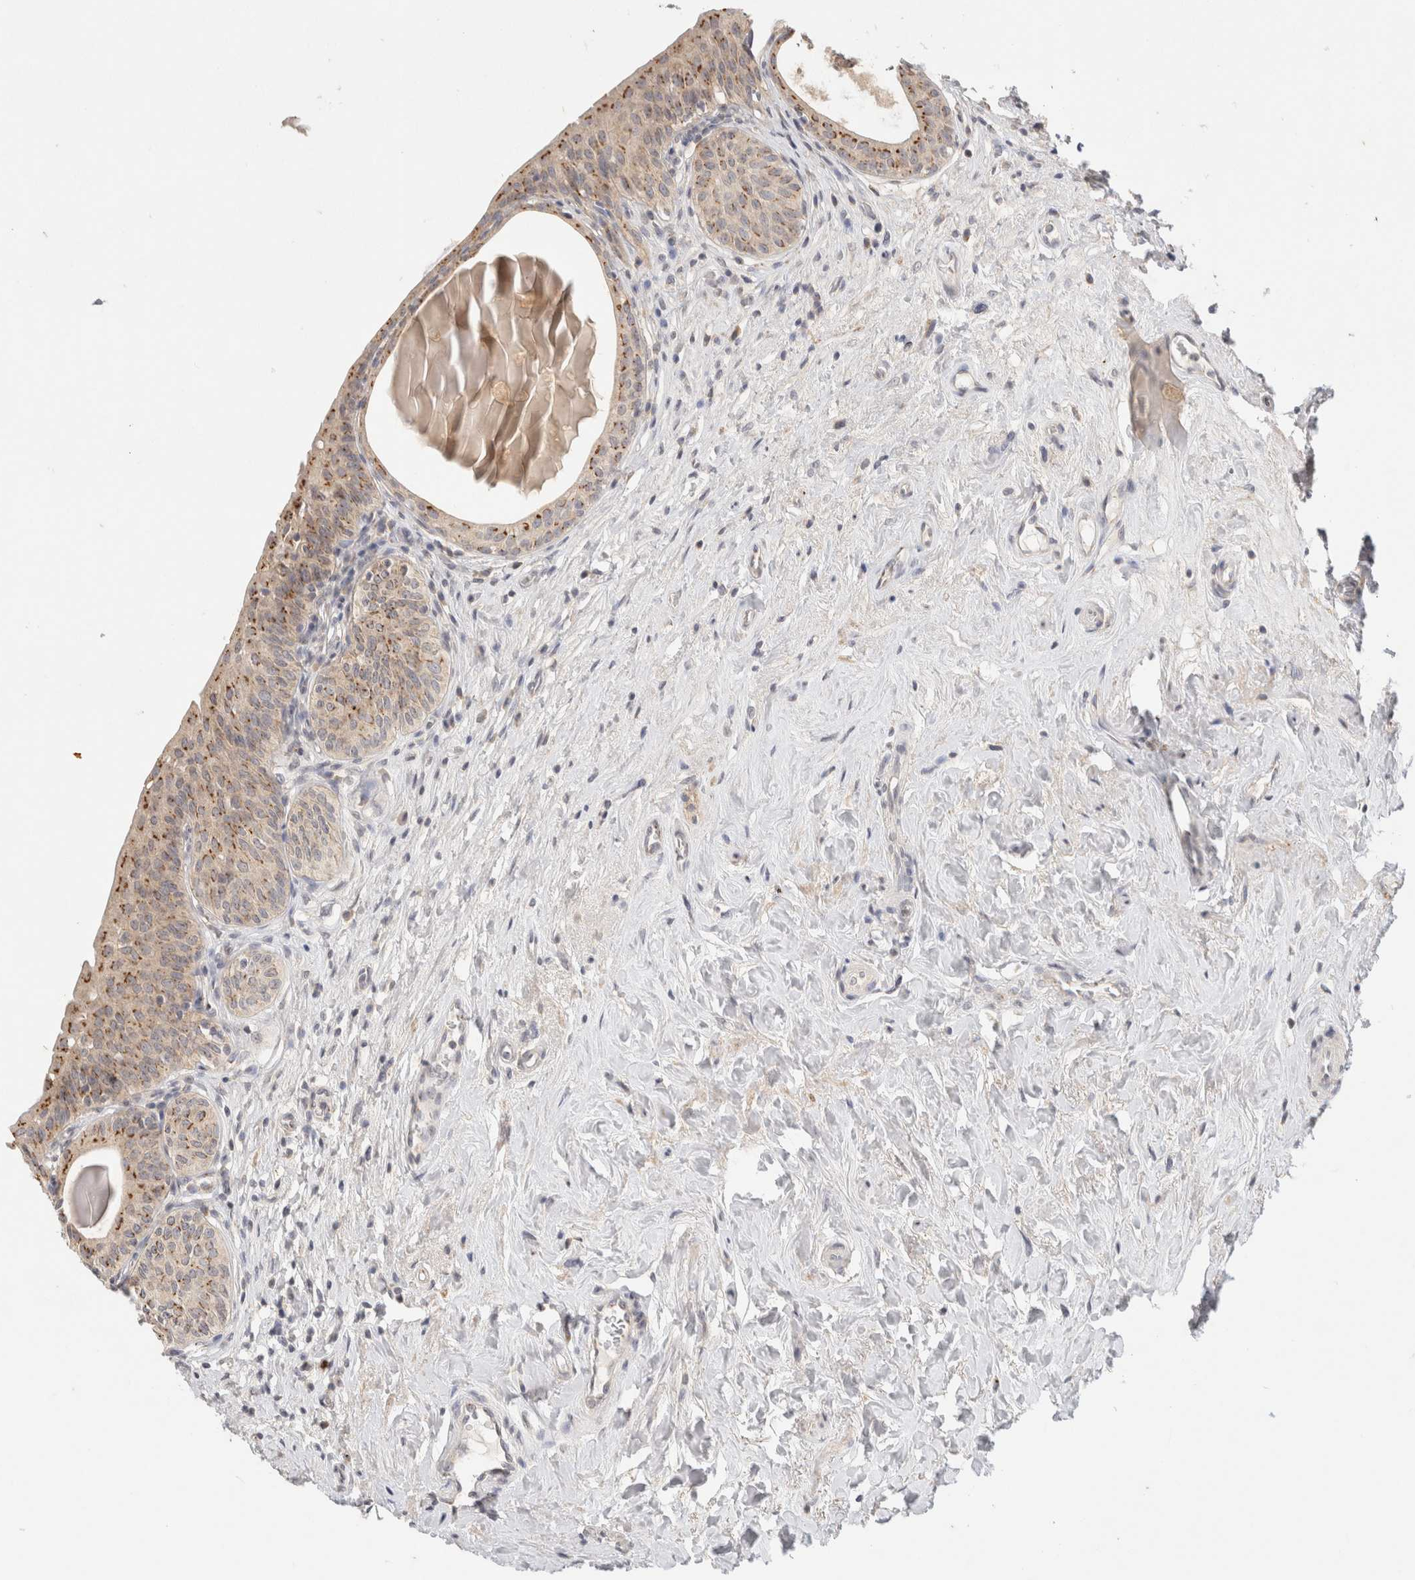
{"staining": {"intensity": "moderate", "quantity": ">75%", "location": "cytoplasmic/membranous"}, "tissue": "urinary bladder", "cell_type": "Urothelial cells", "image_type": "normal", "snomed": [{"axis": "morphology", "description": "Normal tissue, NOS"}, {"axis": "topography", "description": "Urinary bladder"}], "caption": "A micrograph showing moderate cytoplasmic/membranous staining in about >75% of urothelial cells in benign urinary bladder, as visualized by brown immunohistochemical staining.", "gene": "CHRM4", "patient": {"sex": "male", "age": 83}}